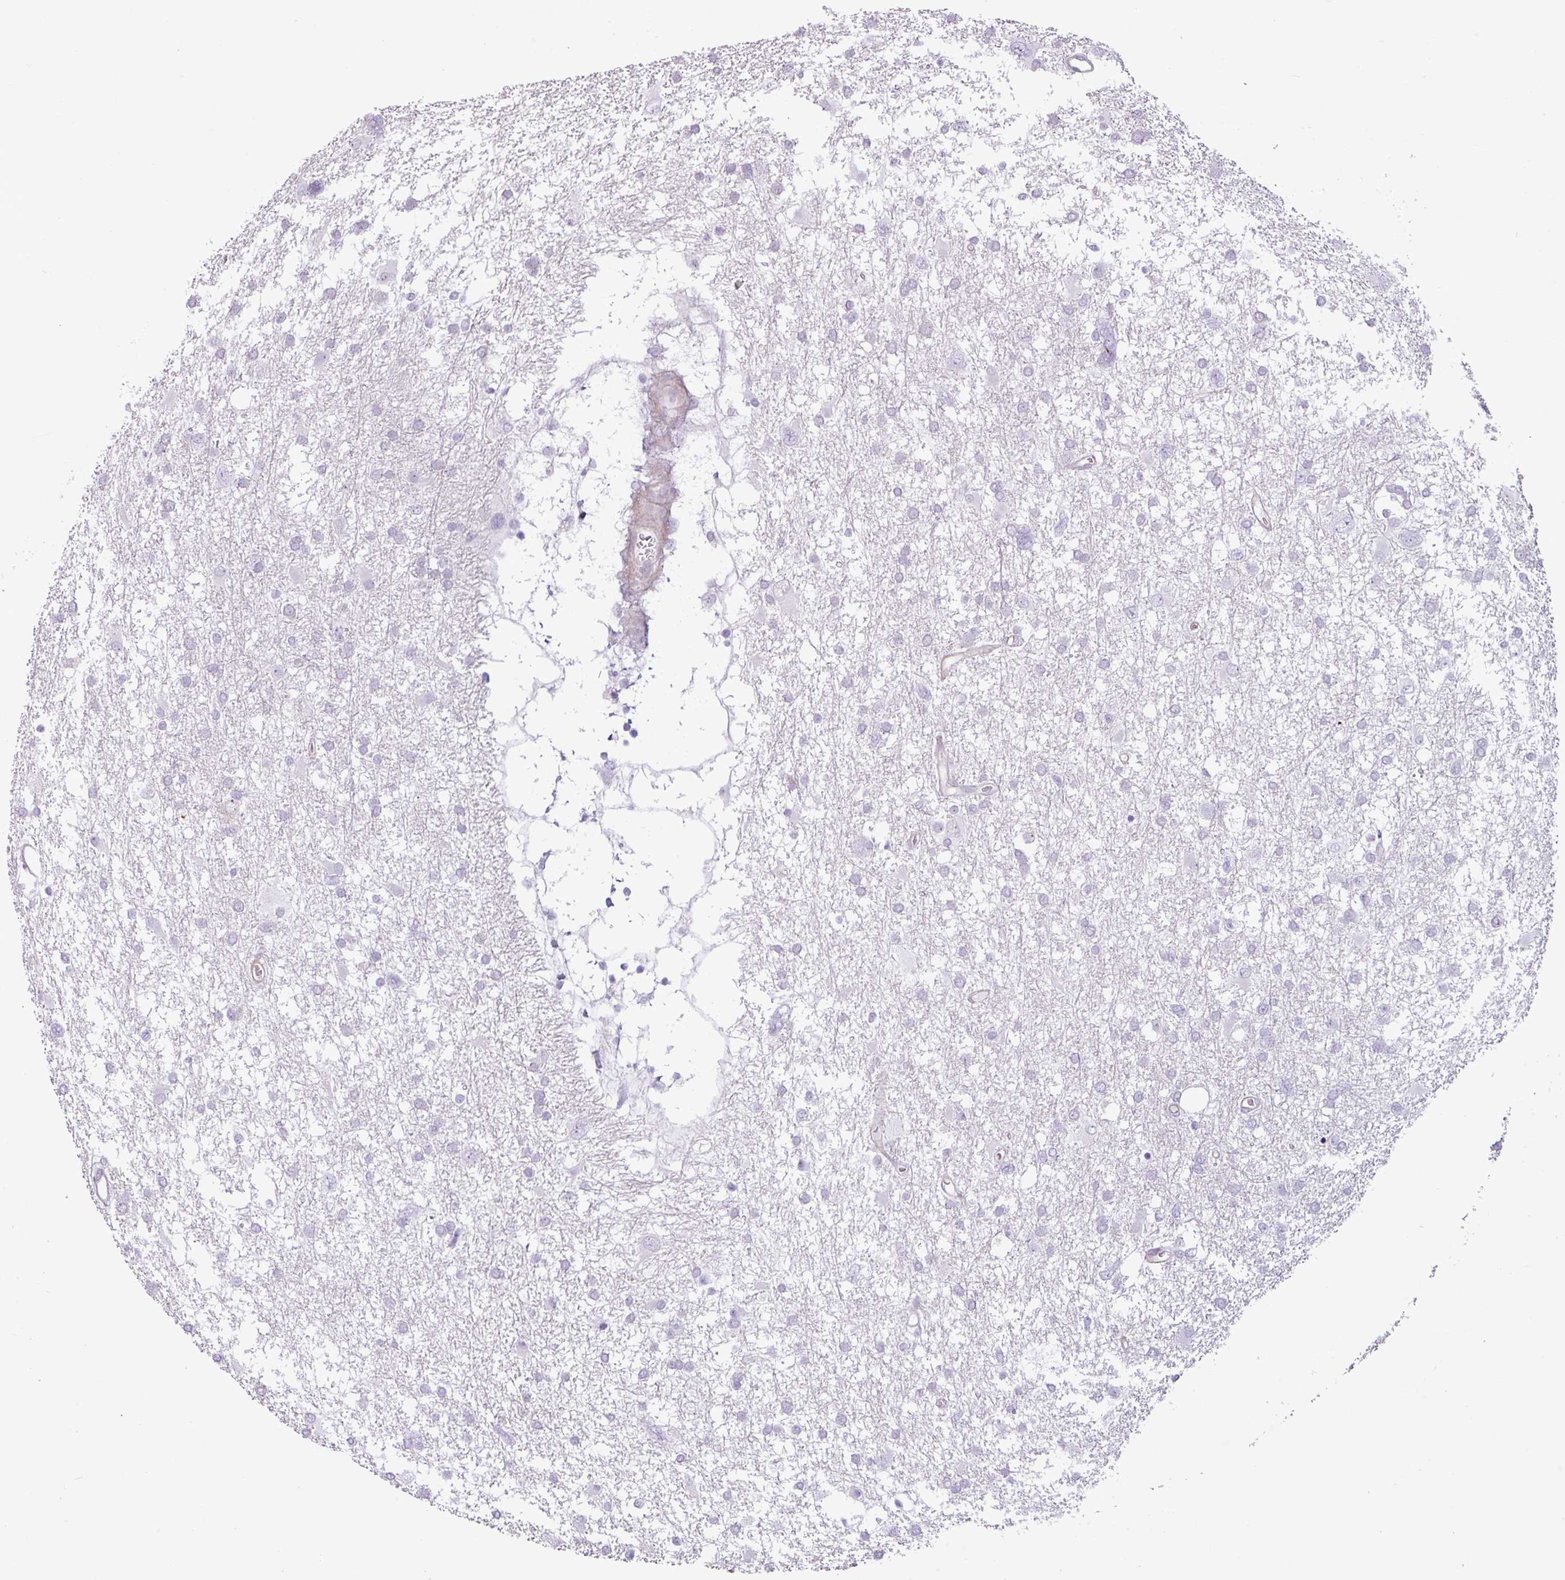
{"staining": {"intensity": "negative", "quantity": "none", "location": "none"}, "tissue": "glioma", "cell_type": "Tumor cells", "image_type": "cancer", "snomed": [{"axis": "morphology", "description": "Glioma, malignant, High grade"}, {"axis": "topography", "description": "Brain"}], "caption": "The immunohistochemistry micrograph has no significant positivity in tumor cells of malignant high-grade glioma tissue. (DAB (3,3'-diaminobenzidine) immunohistochemistry (IHC) with hematoxylin counter stain).", "gene": "ATP10A", "patient": {"sex": "male", "age": 61}}